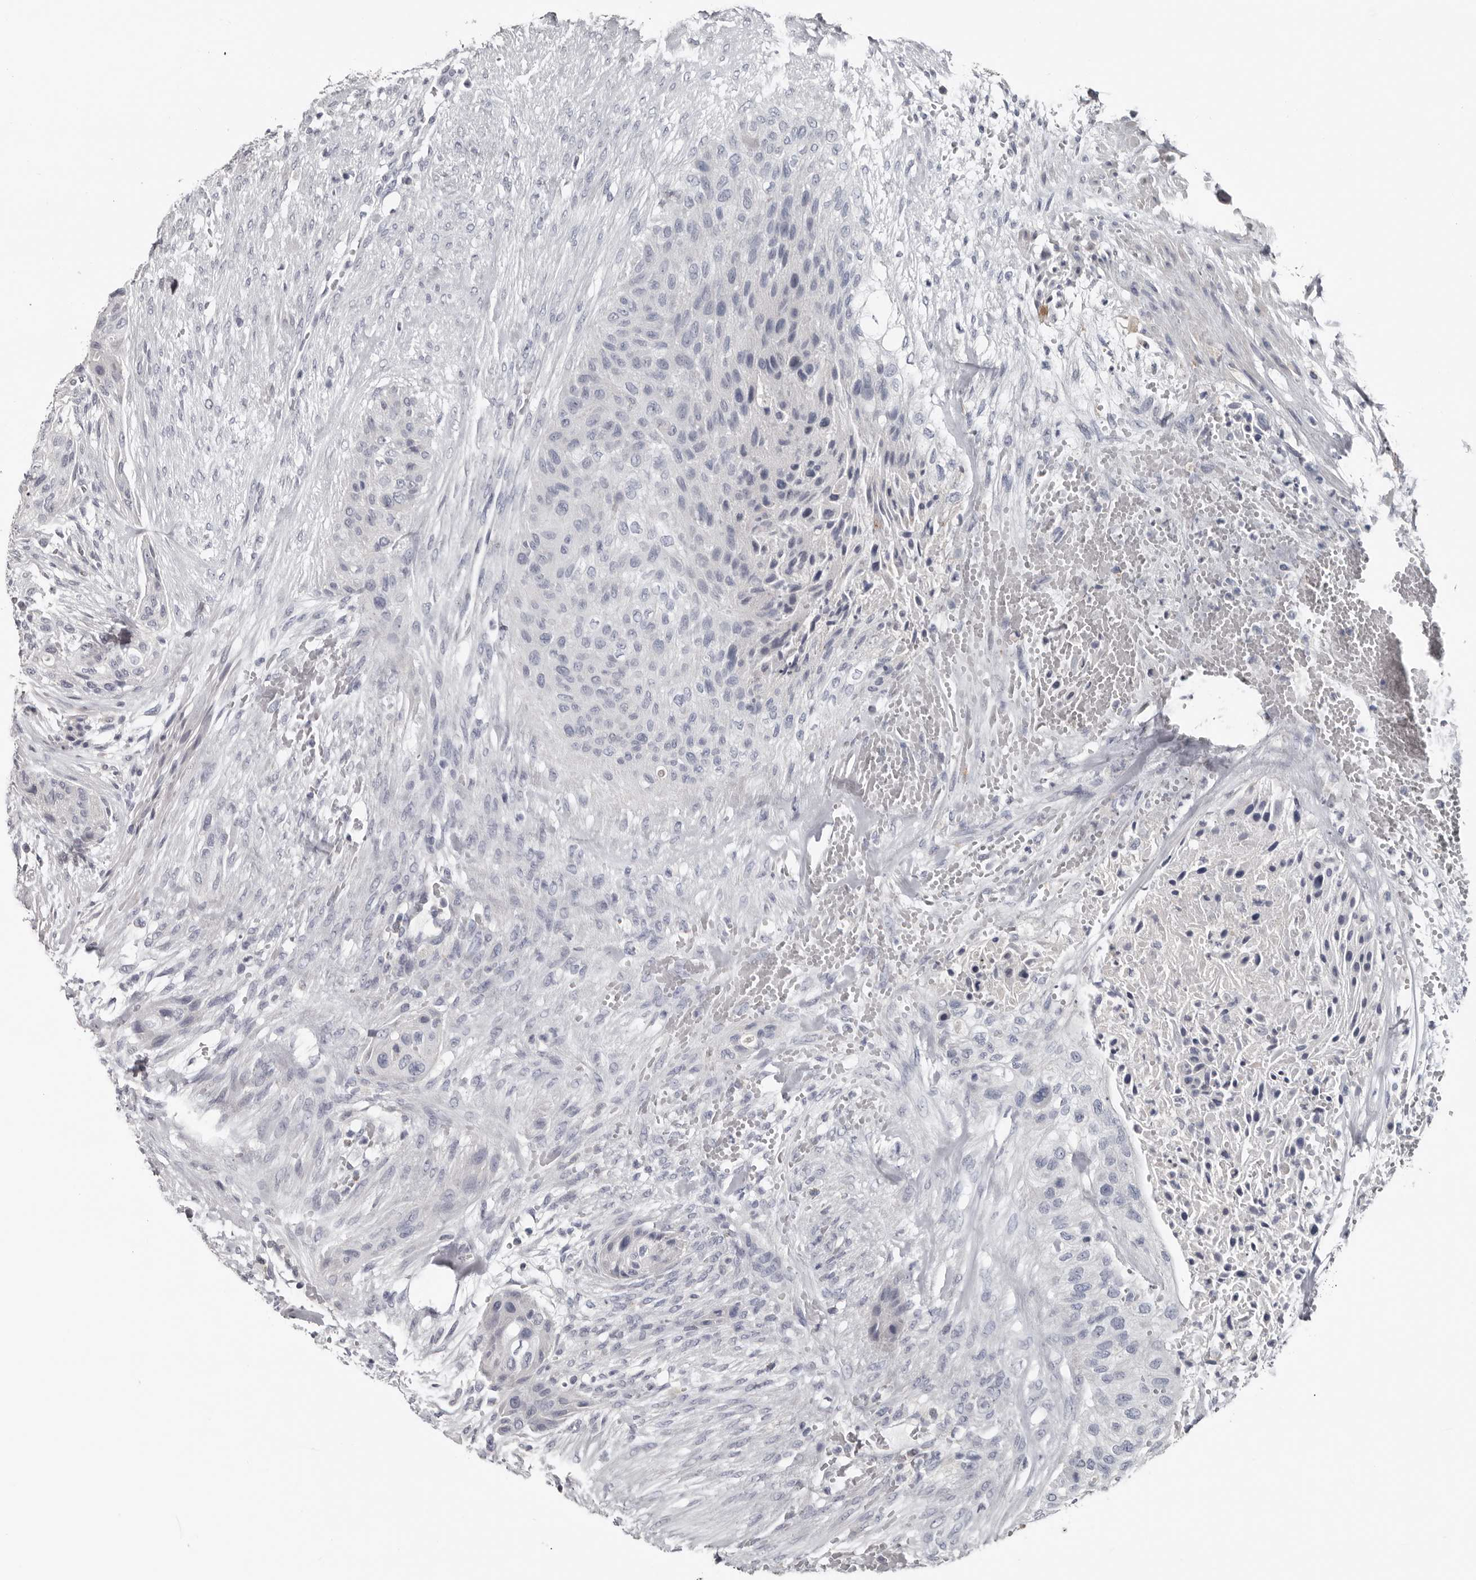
{"staining": {"intensity": "negative", "quantity": "none", "location": "none"}, "tissue": "urothelial cancer", "cell_type": "Tumor cells", "image_type": "cancer", "snomed": [{"axis": "morphology", "description": "Urothelial carcinoma, High grade"}, {"axis": "topography", "description": "Urinary bladder"}], "caption": "IHC of human urothelial carcinoma (high-grade) displays no staining in tumor cells.", "gene": "FABP7", "patient": {"sex": "male", "age": 35}}